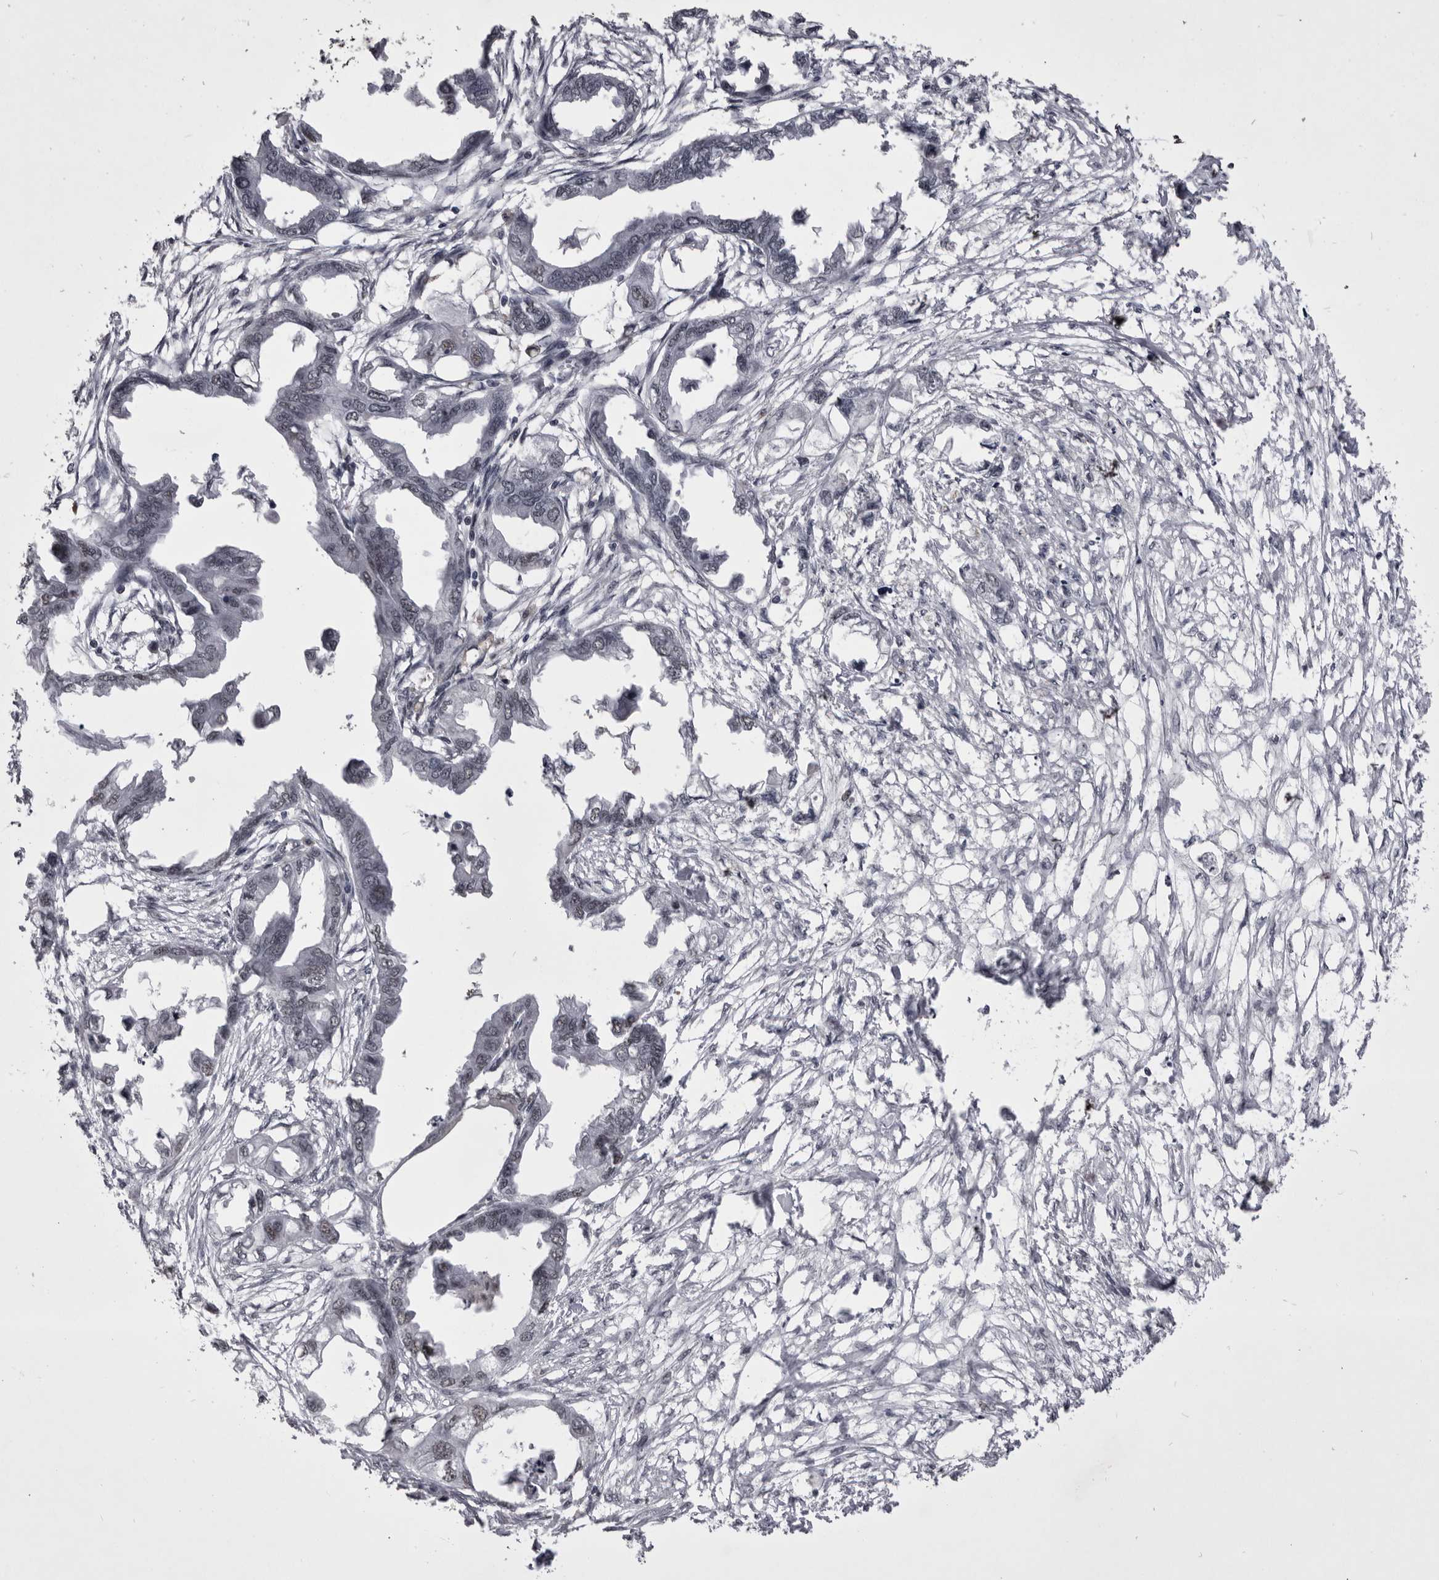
{"staining": {"intensity": "negative", "quantity": "none", "location": "none"}, "tissue": "endometrial cancer", "cell_type": "Tumor cells", "image_type": "cancer", "snomed": [{"axis": "morphology", "description": "Adenocarcinoma, NOS"}, {"axis": "morphology", "description": "Adenocarcinoma, metastatic, NOS"}, {"axis": "topography", "description": "Adipose tissue"}, {"axis": "topography", "description": "Endometrium"}], "caption": "Immunohistochemistry photomicrograph of endometrial metastatic adenocarcinoma stained for a protein (brown), which exhibits no staining in tumor cells.", "gene": "PRPF3", "patient": {"sex": "female", "age": 67}}